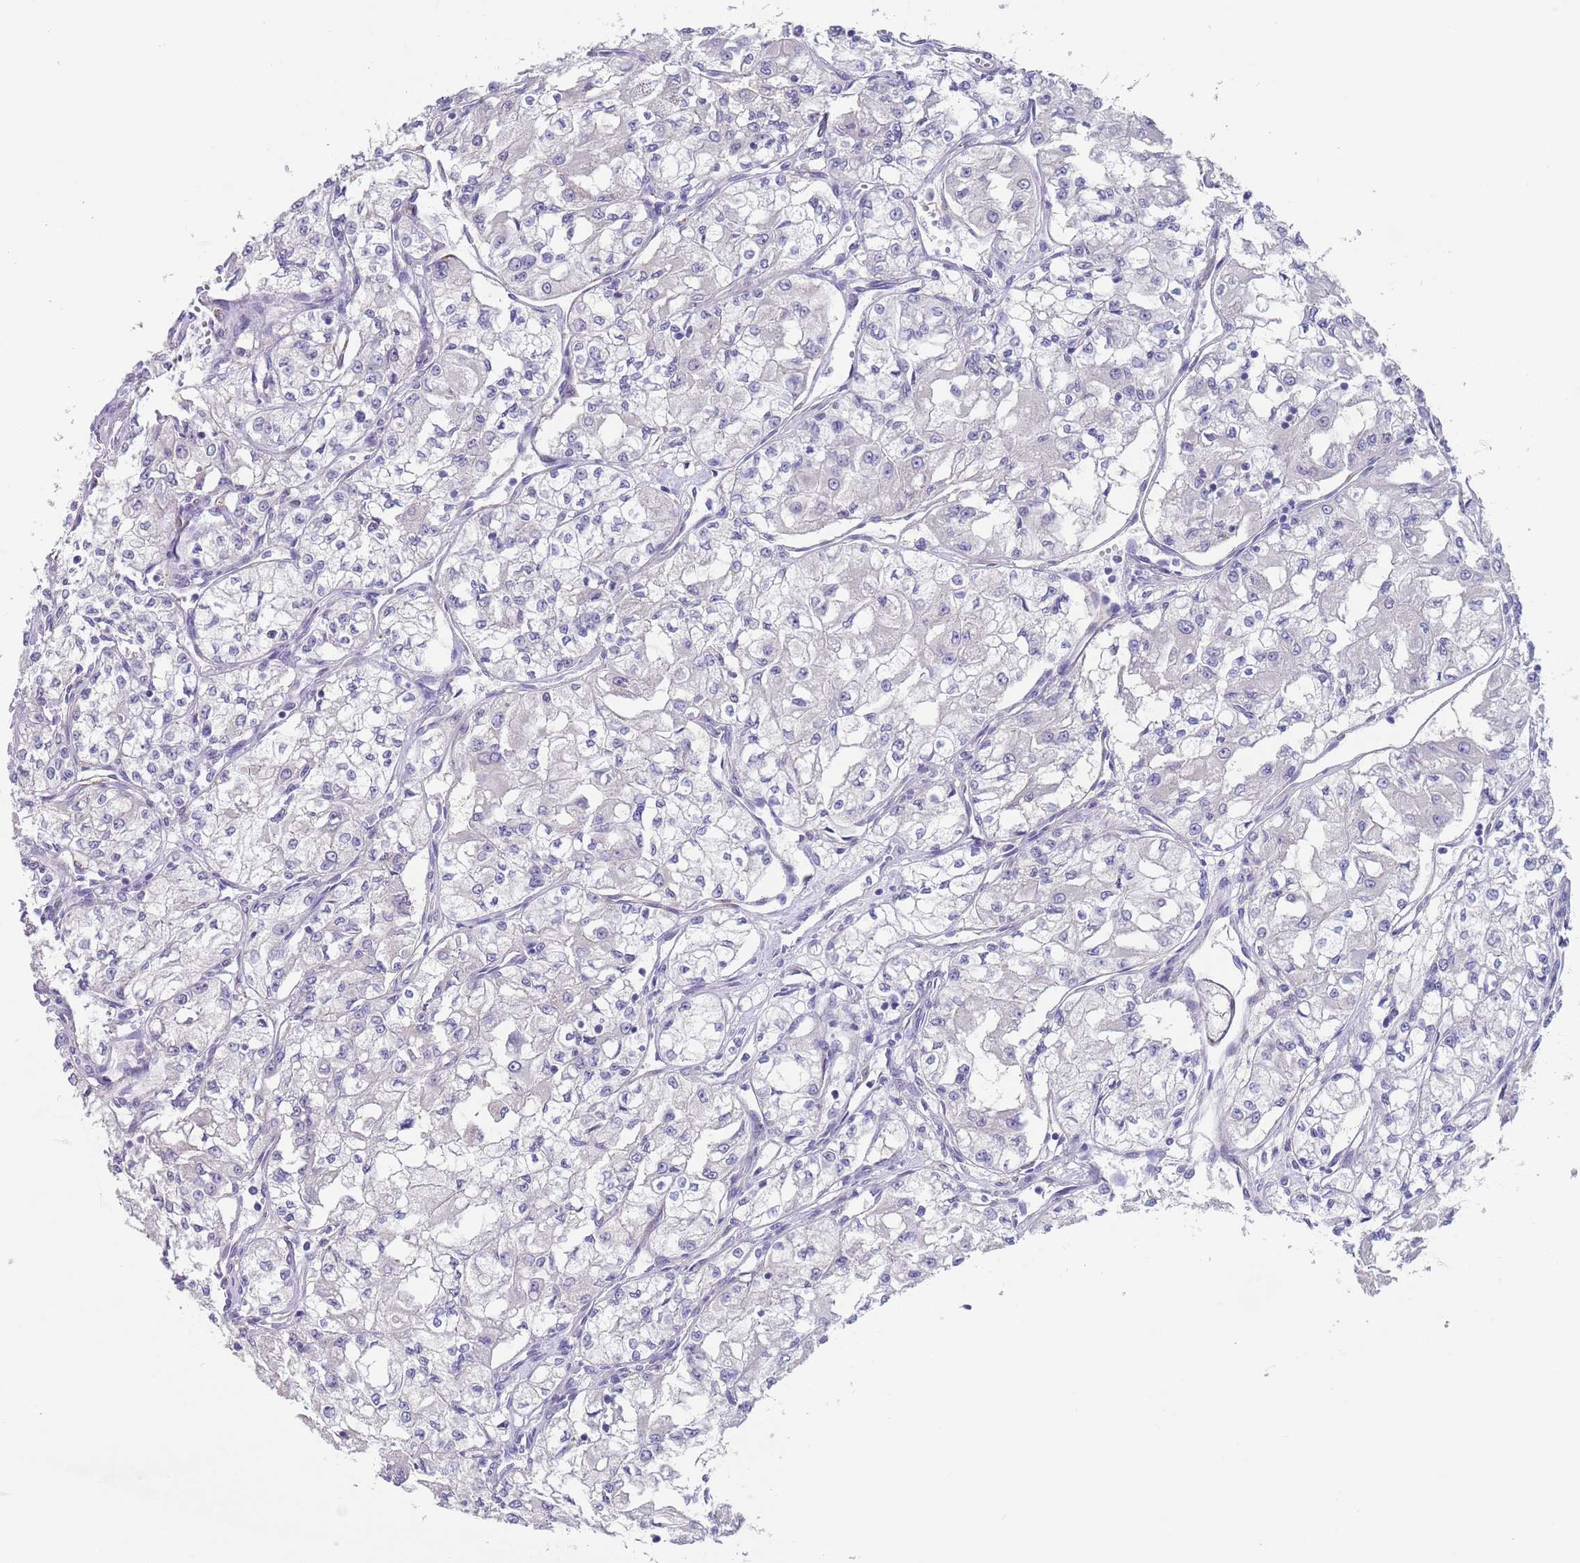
{"staining": {"intensity": "negative", "quantity": "none", "location": "none"}, "tissue": "renal cancer", "cell_type": "Tumor cells", "image_type": "cancer", "snomed": [{"axis": "morphology", "description": "Adenocarcinoma, NOS"}, {"axis": "topography", "description": "Kidney"}], "caption": "Protein analysis of adenocarcinoma (renal) reveals no significant staining in tumor cells.", "gene": "RNF169", "patient": {"sex": "male", "age": 59}}